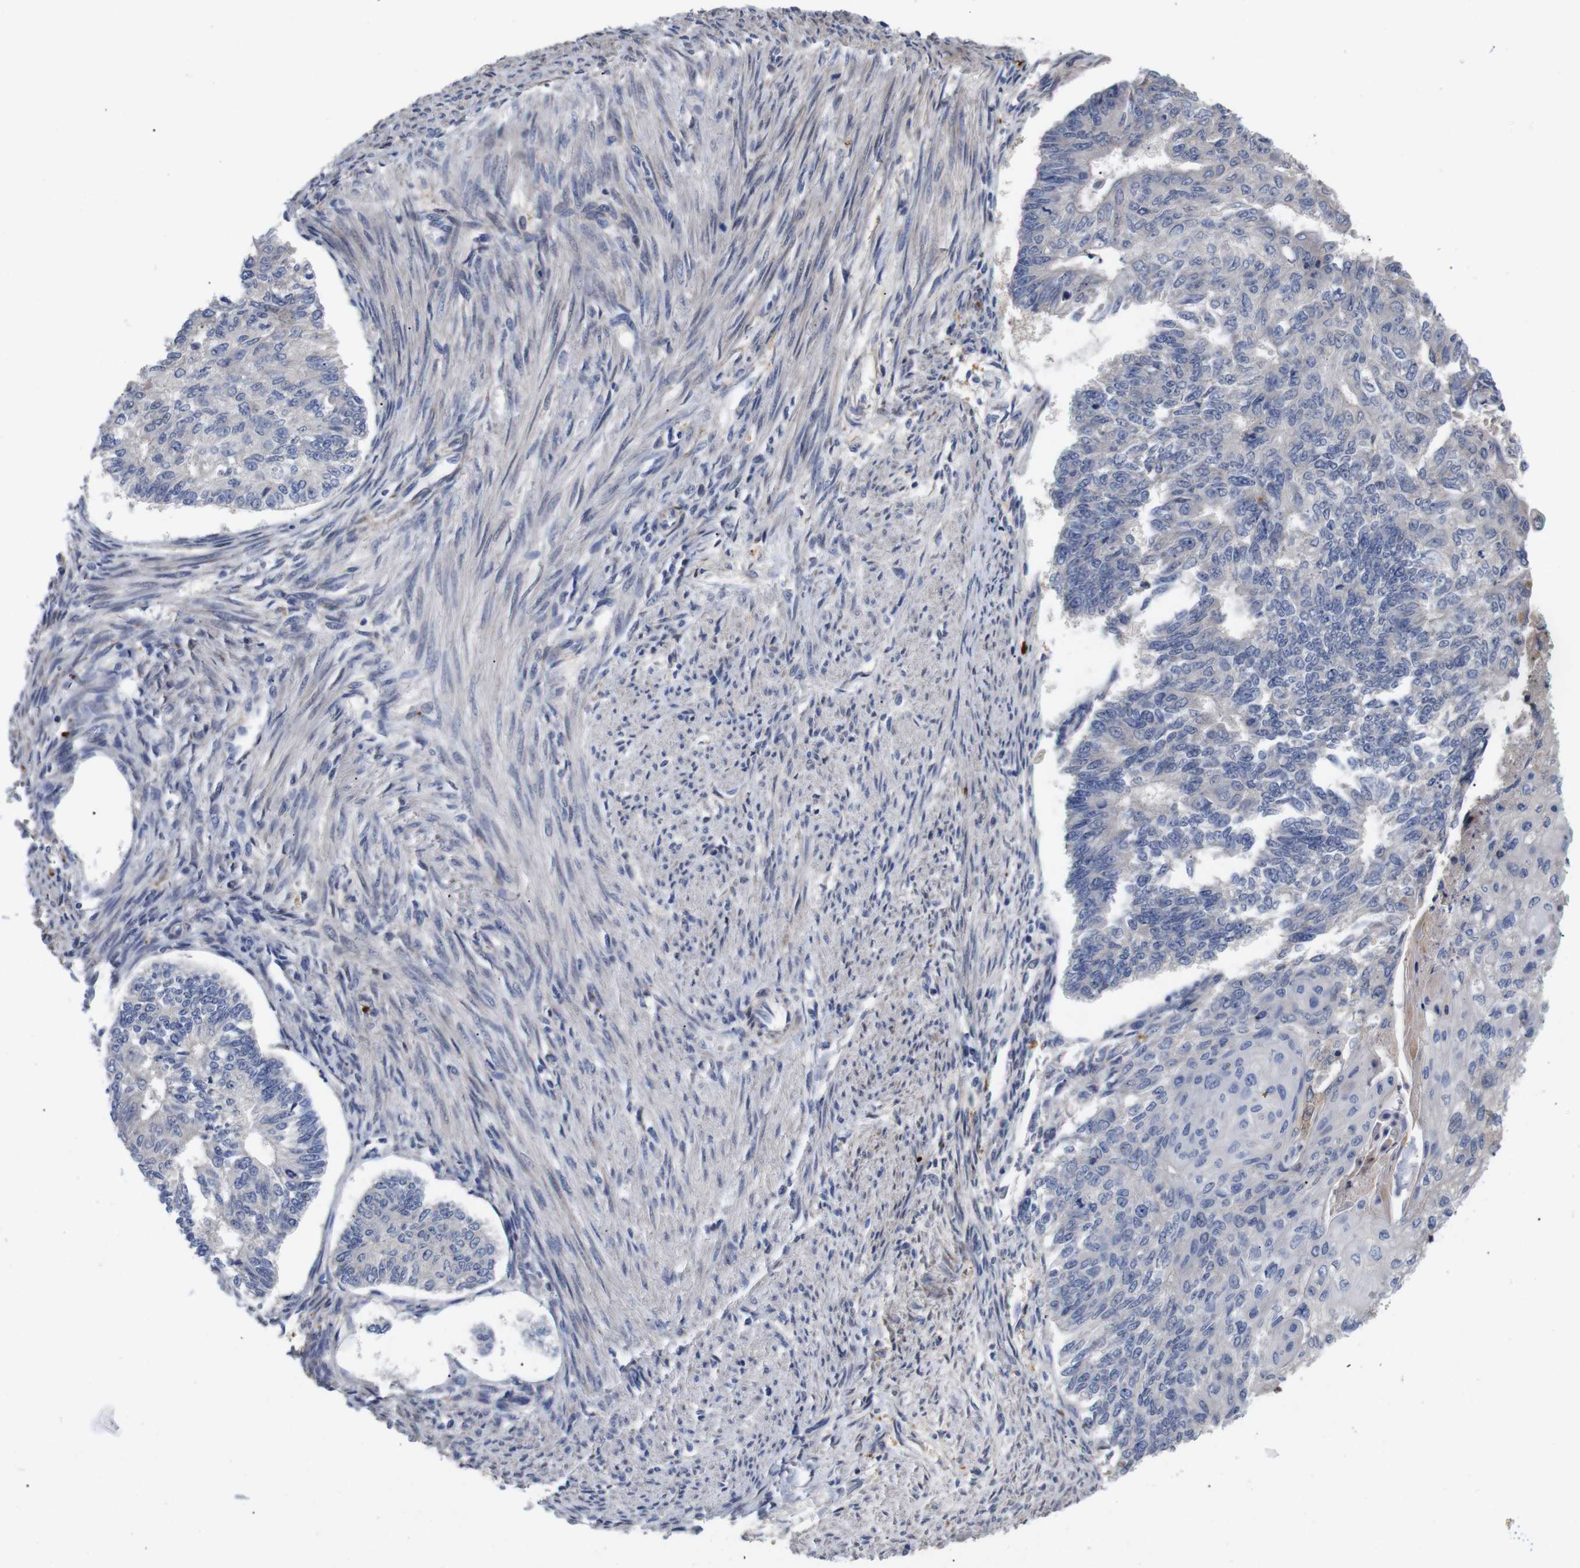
{"staining": {"intensity": "negative", "quantity": "none", "location": "none"}, "tissue": "endometrial cancer", "cell_type": "Tumor cells", "image_type": "cancer", "snomed": [{"axis": "morphology", "description": "Adenocarcinoma, NOS"}, {"axis": "topography", "description": "Endometrium"}], "caption": "Endometrial adenocarcinoma stained for a protein using IHC exhibits no expression tumor cells.", "gene": "SPRY3", "patient": {"sex": "female", "age": 32}}